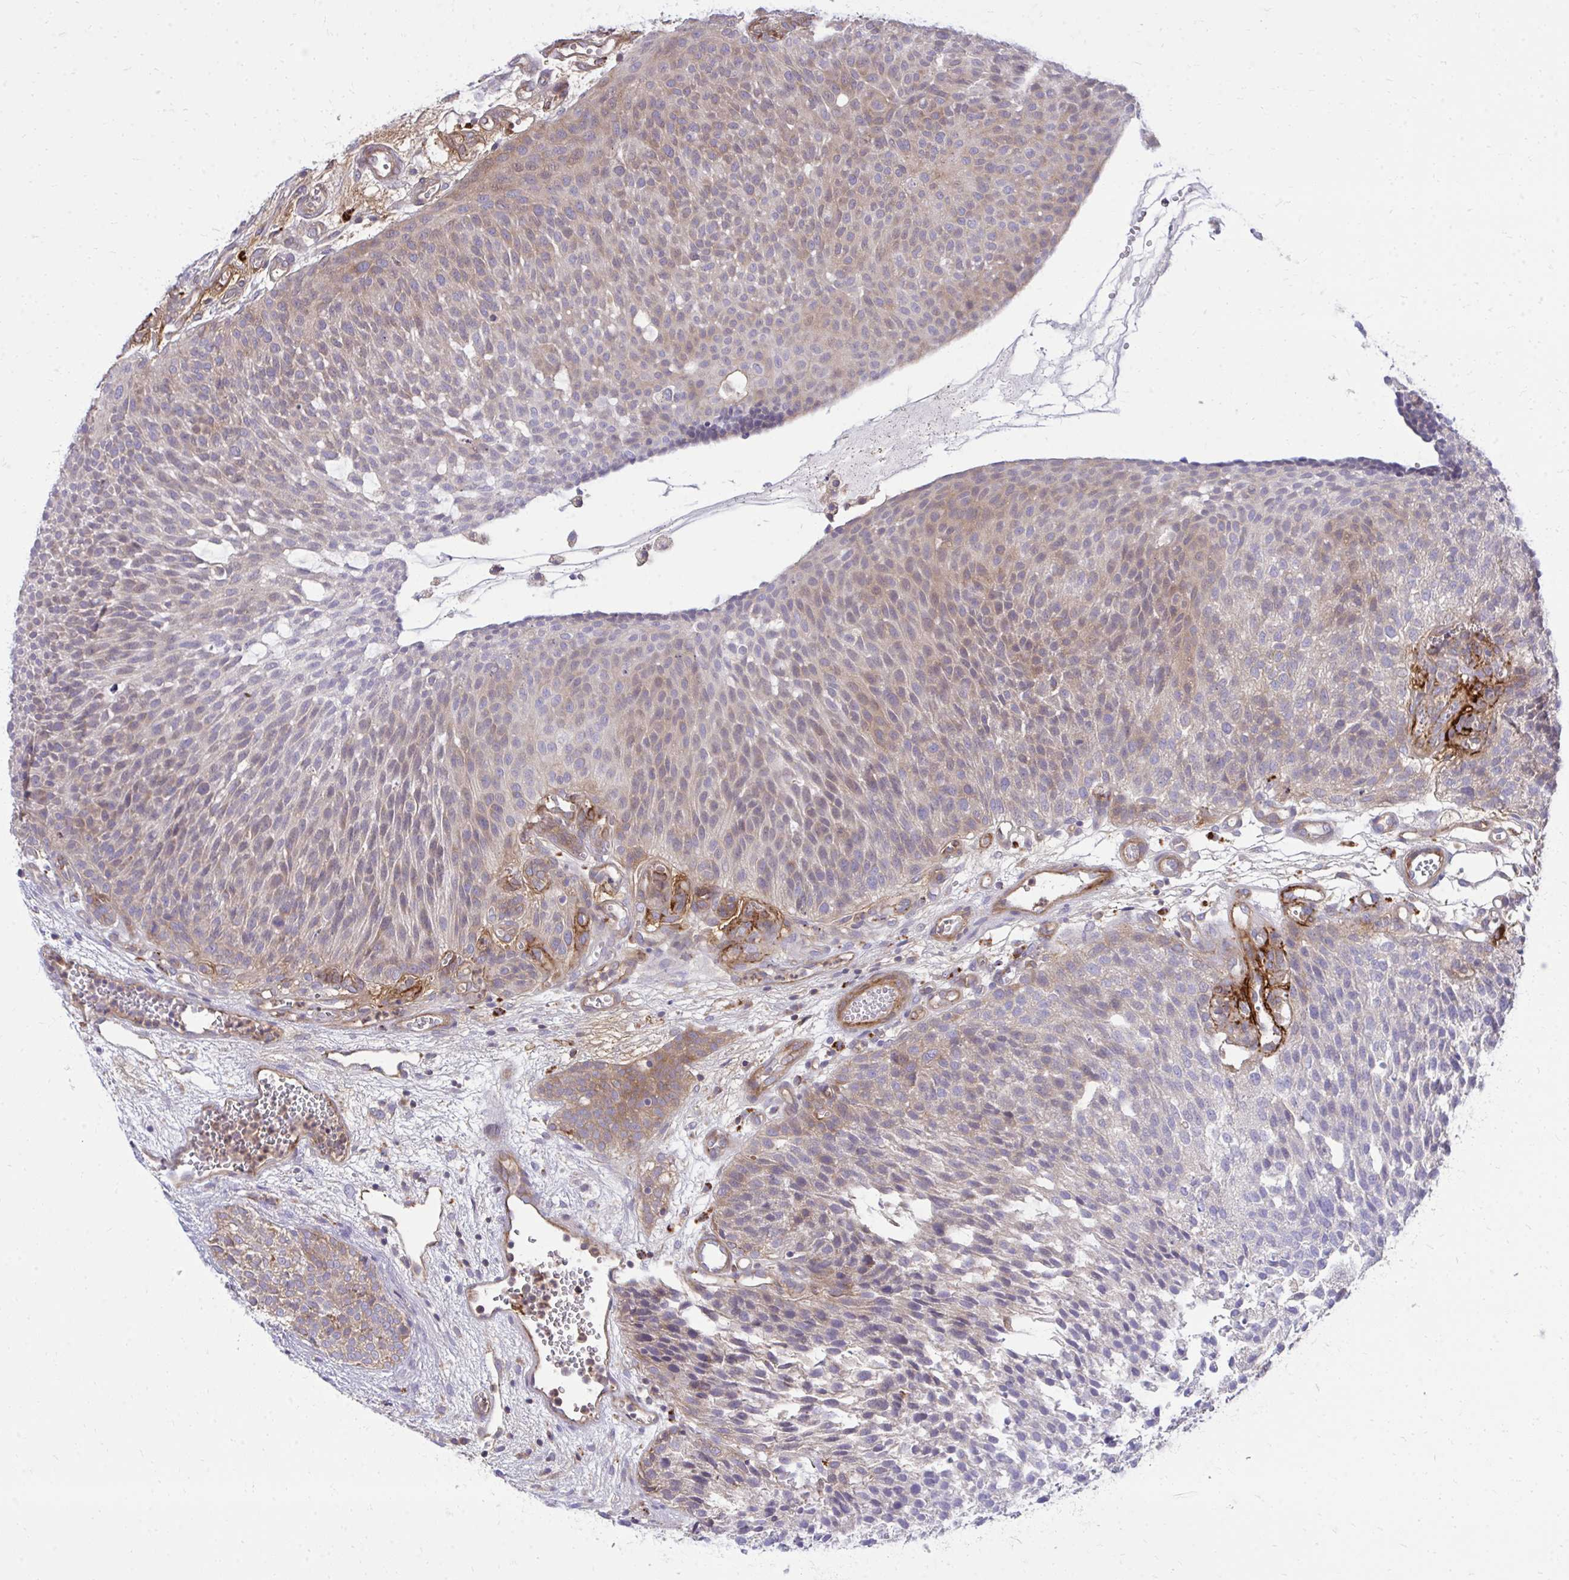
{"staining": {"intensity": "moderate", "quantity": "25%-75%", "location": "cytoplasmic/membranous"}, "tissue": "urothelial cancer", "cell_type": "Tumor cells", "image_type": "cancer", "snomed": [{"axis": "morphology", "description": "Urothelial carcinoma, NOS"}, {"axis": "topography", "description": "Urinary bladder"}], "caption": "Human transitional cell carcinoma stained for a protein (brown) demonstrates moderate cytoplasmic/membranous positive staining in approximately 25%-75% of tumor cells.", "gene": "TP53I11", "patient": {"sex": "male", "age": 84}}